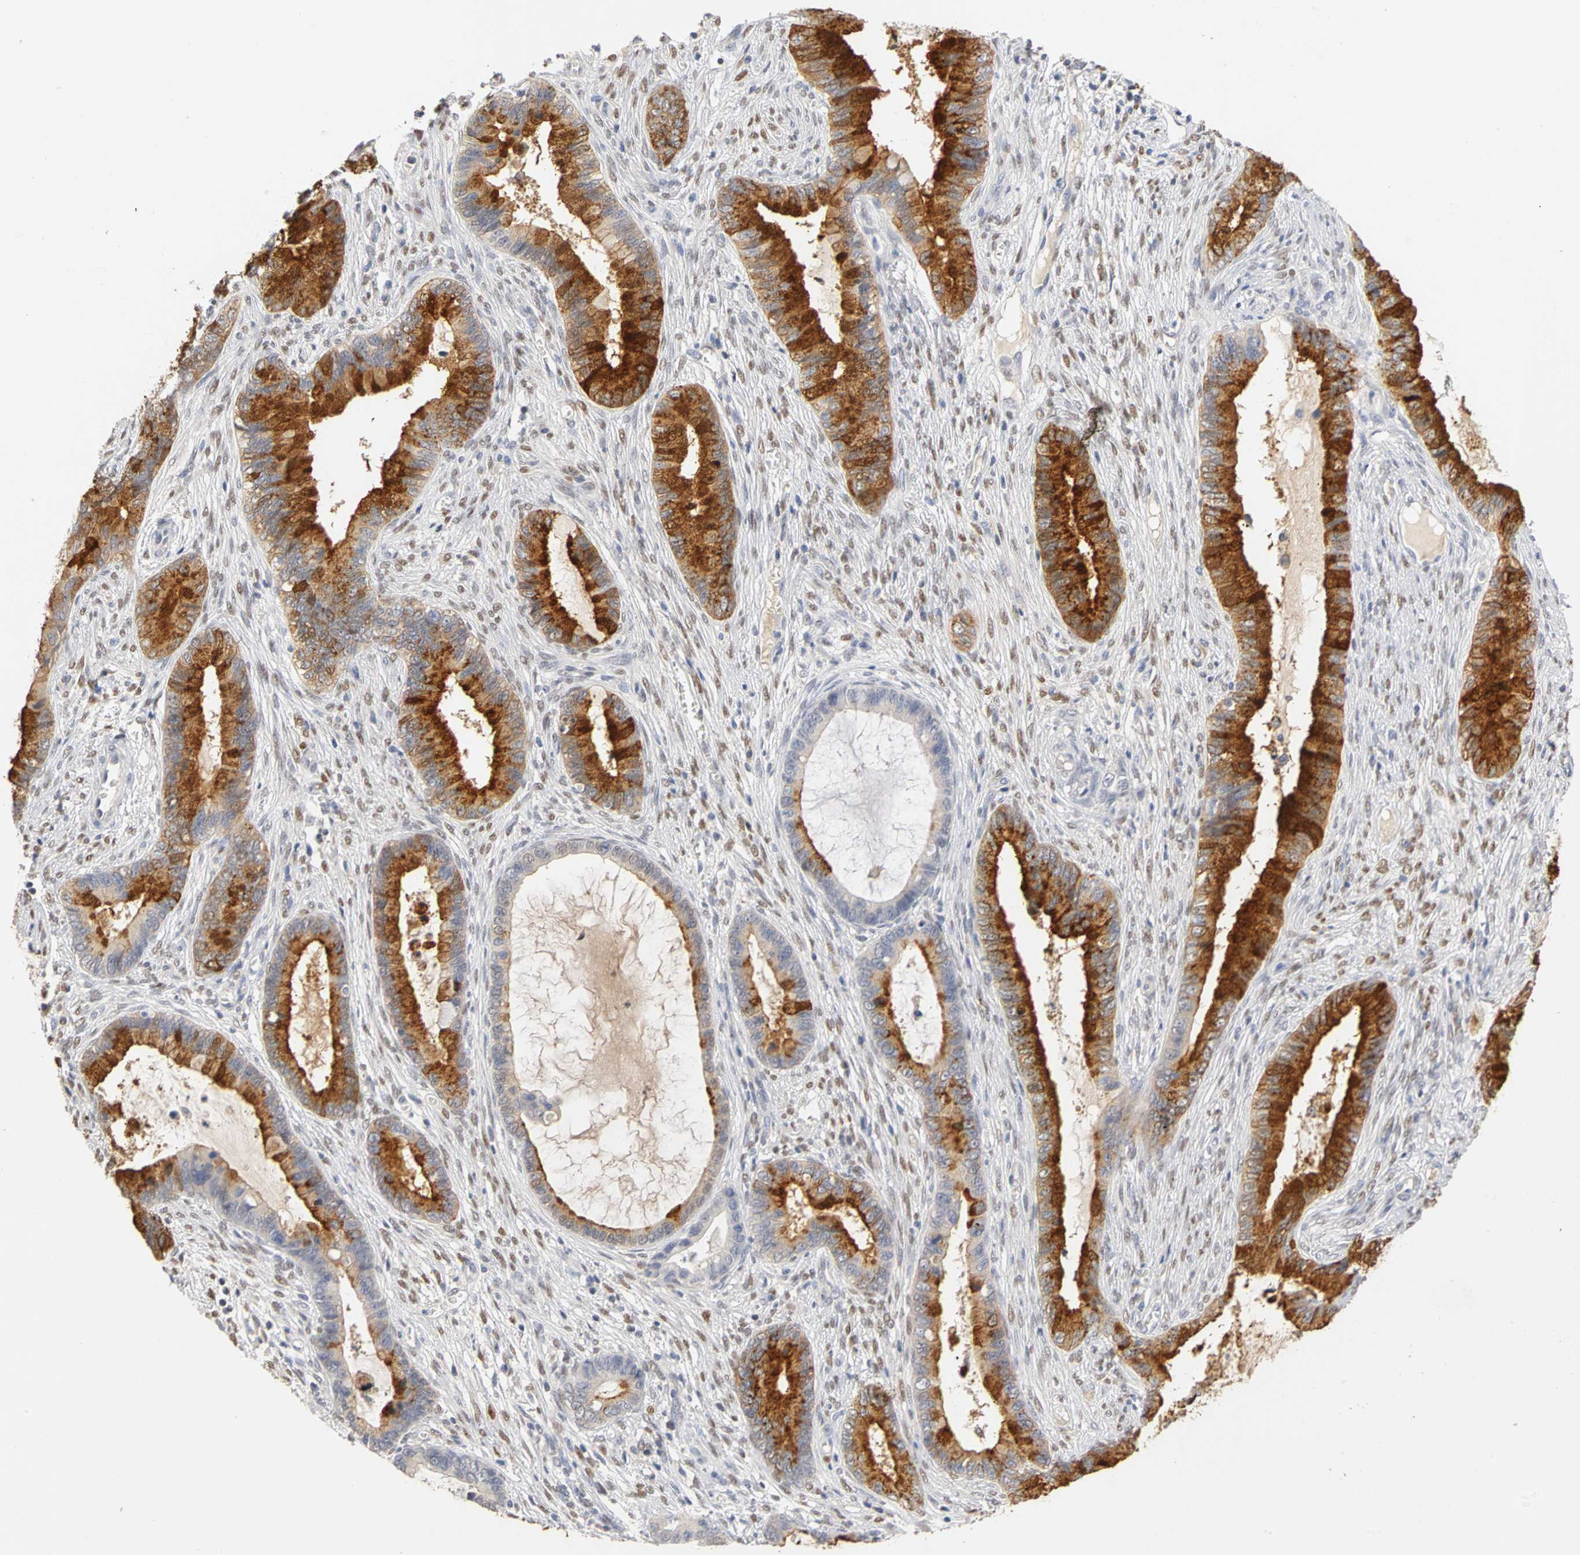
{"staining": {"intensity": "strong", "quantity": ">75%", "location": "cytoplasmic/membranous"}, "tissue": "cervical cancer", "cell_type": "Tumor cells", "image_type": "cancer", "snomed": [{"axis": "morphology", "description": "Adenocarcinoma, NOS"}, {"axis": "topography", "description": "Cervix"}], "caption": "Protein staining of cervical adenocarcinoma tissue demonstrates strong cytoplasmic/membranous positivity in about >75% of tumor cells.", "gene": "PGR", "patient": {"sex": "female", "age": 44}}